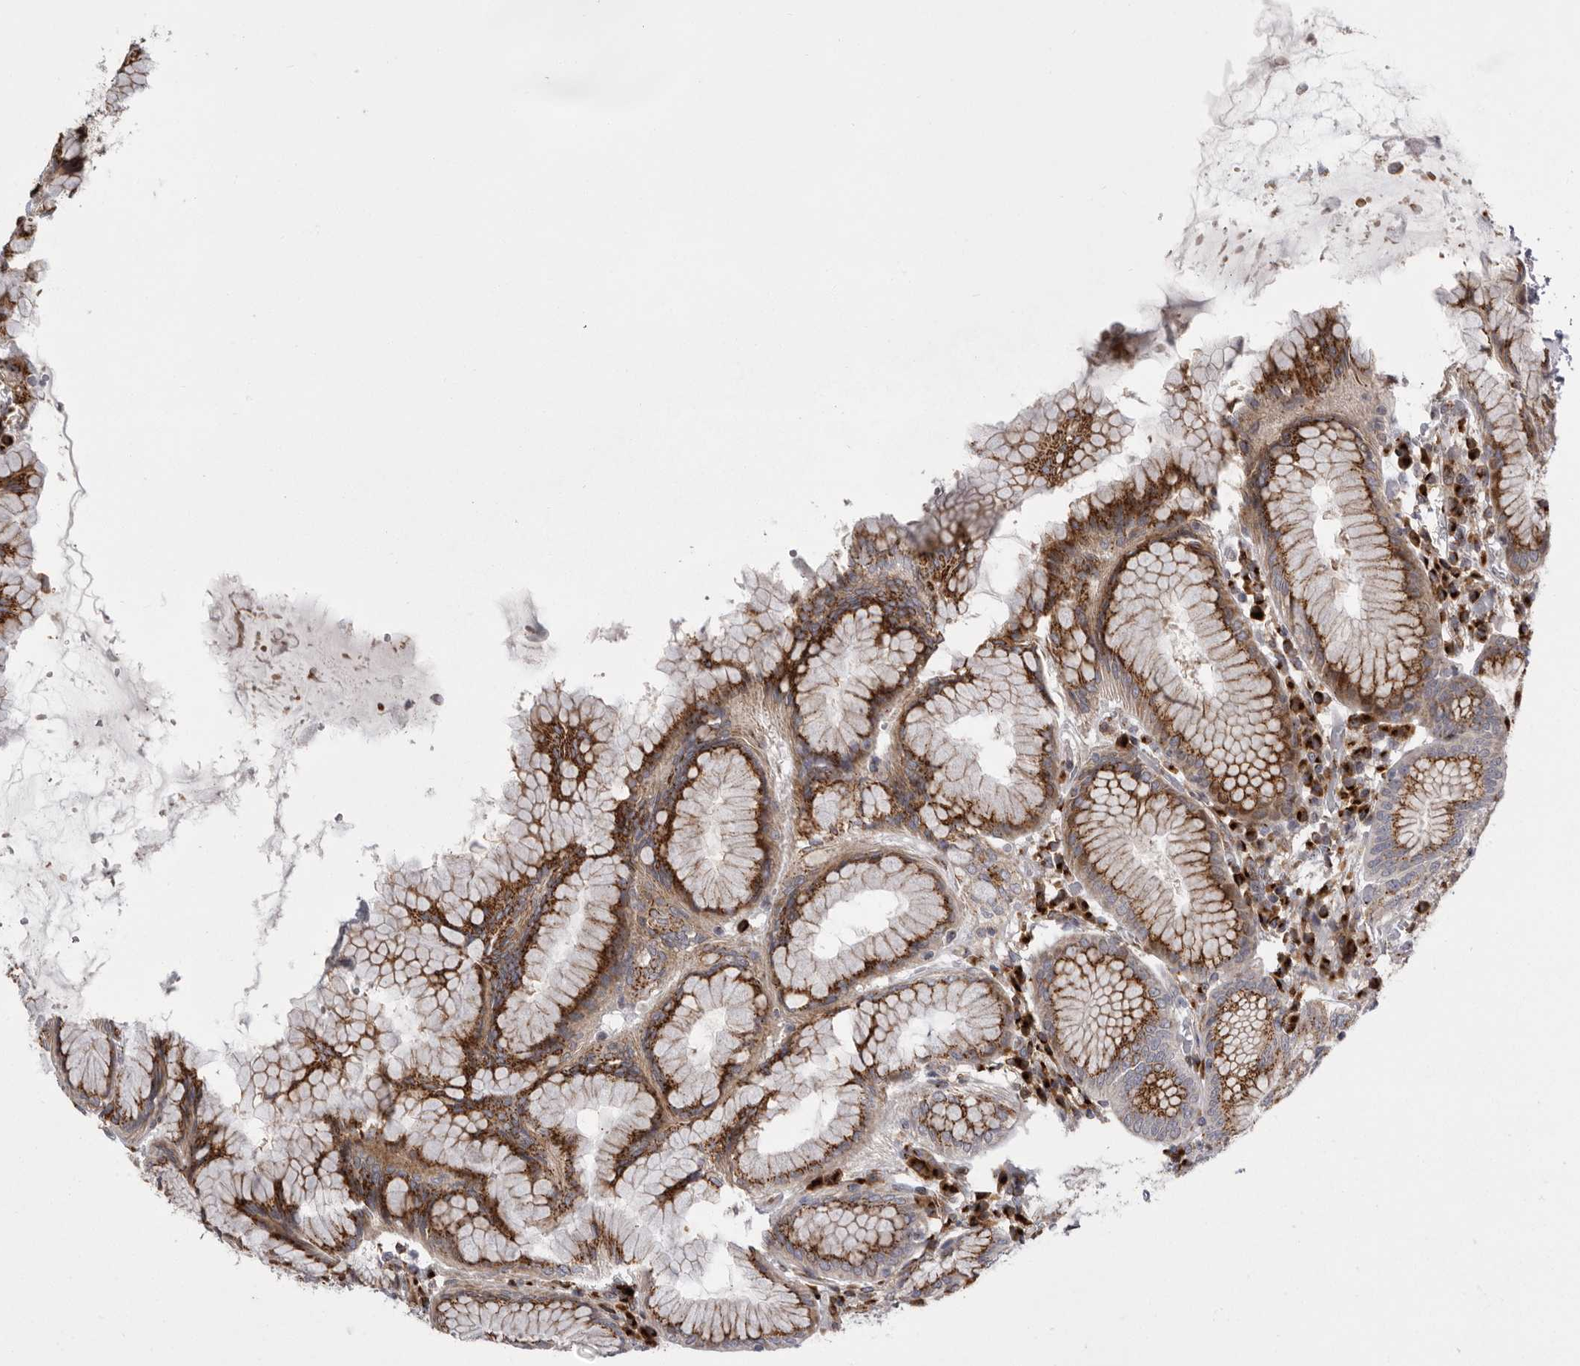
{"staining": {"intensity": "moderate", "quantity": ">75%", "location": "cytoplasmic/membranous"}, "tissue": "stomach", "cell_type": "Glandular cells", "image_type": "normal", "snomed": [{"axis": "morphology", "description": "Normal tissue, NOS"}, {"axis": "topography", "description": "Stomach"}, {"axis": "topography", "description": "Stomach, lower"}], "caption": "About >75% of glandular cells in normal human stomach display moderate cytoplasmic/membranous protein positivity as visualized by brown immunohistochemical staining.", "gene": "WDR47", "patient": {"sex": "female", "age": 56}}